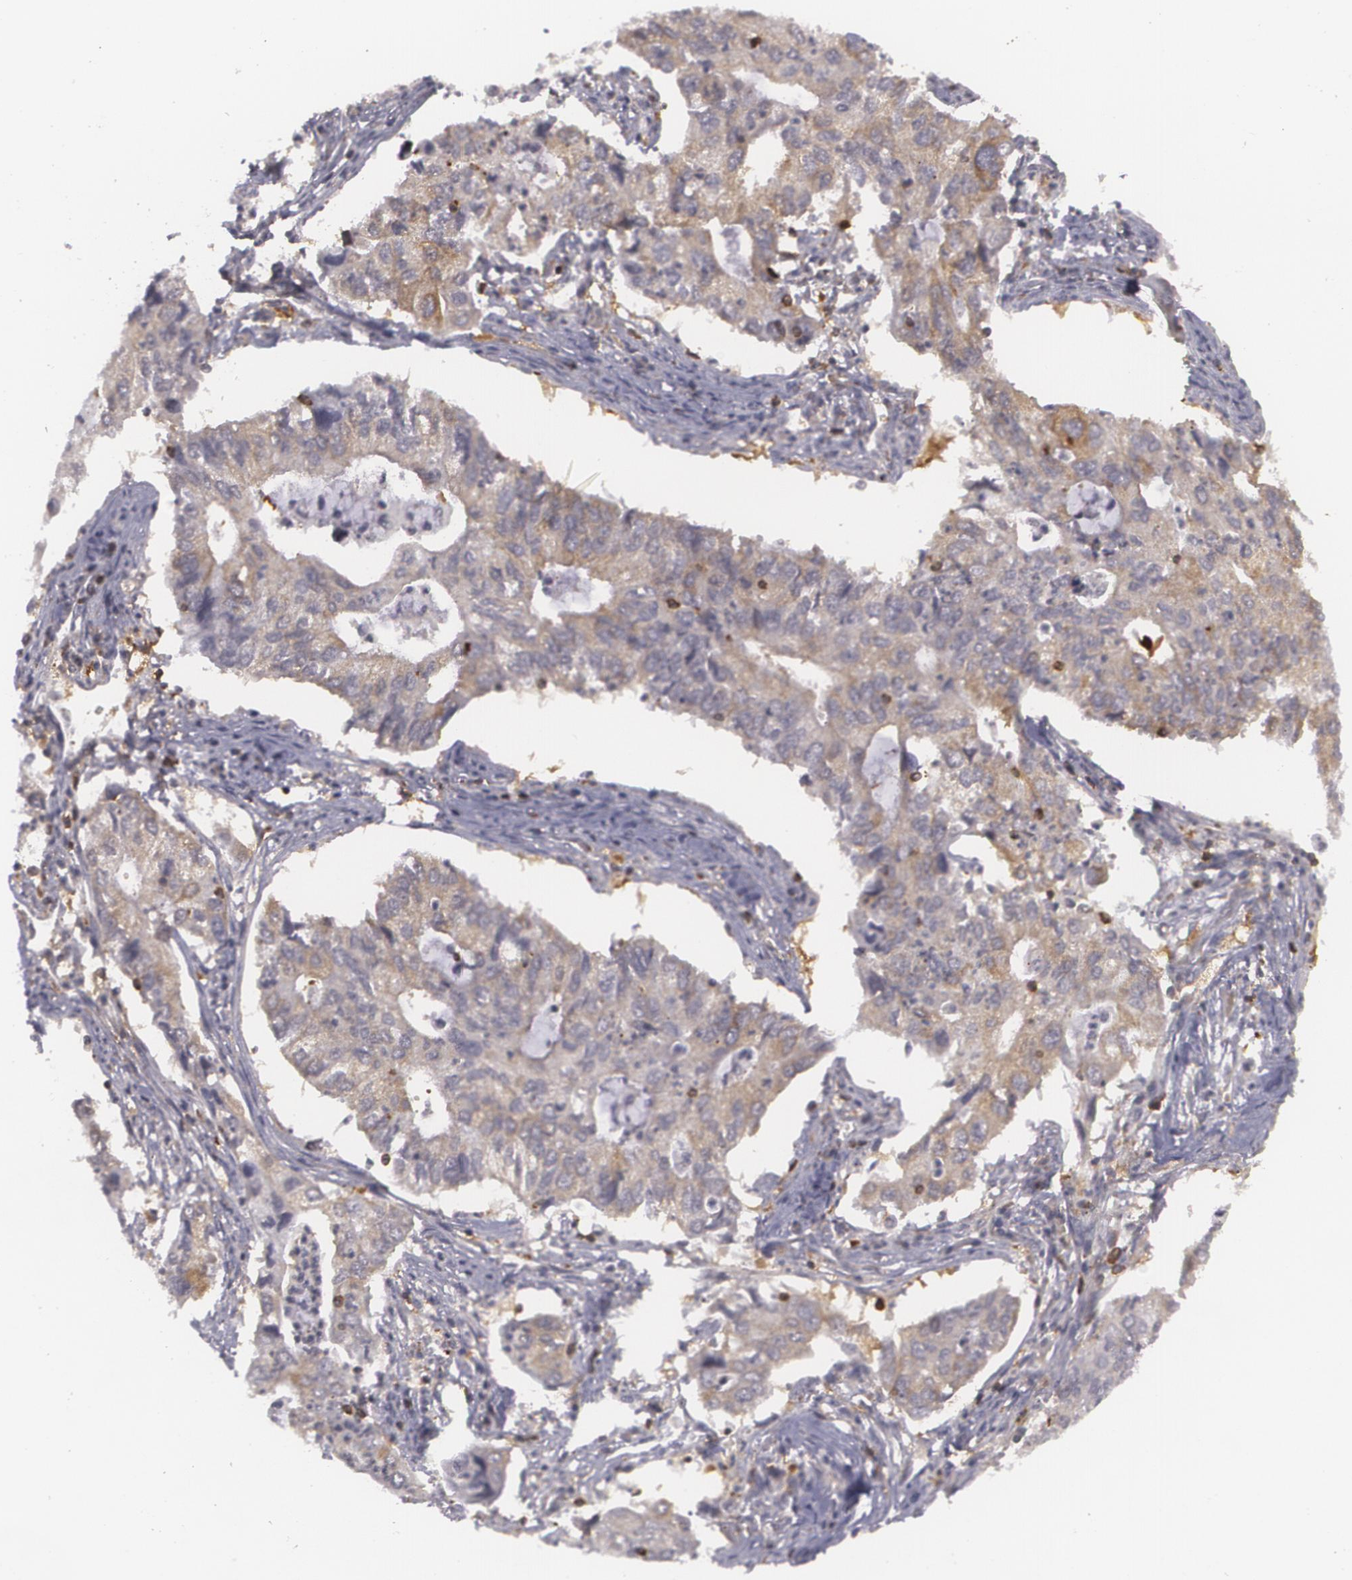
{"staining": {"intensity": "weak", "quantity": ">75%", "location": "cytoplasmic/membranous"}, "tissue": "lung cancer", "cell_type": "Tumor cells", "image_type": "cancer", "snomed": [{"axis": "morphology", "description": "Adenocarcinoma, NOS"}, {"axis": "topography", "description": "Lung"}], "caption": "A micrograph of adenocarcinoma (lung) stained for a protein reveals weak cytoplasmic/membranous brown staining in tumor cells.", "gene": "BIN1", "patient": {"sex": "male", "age": 48}}